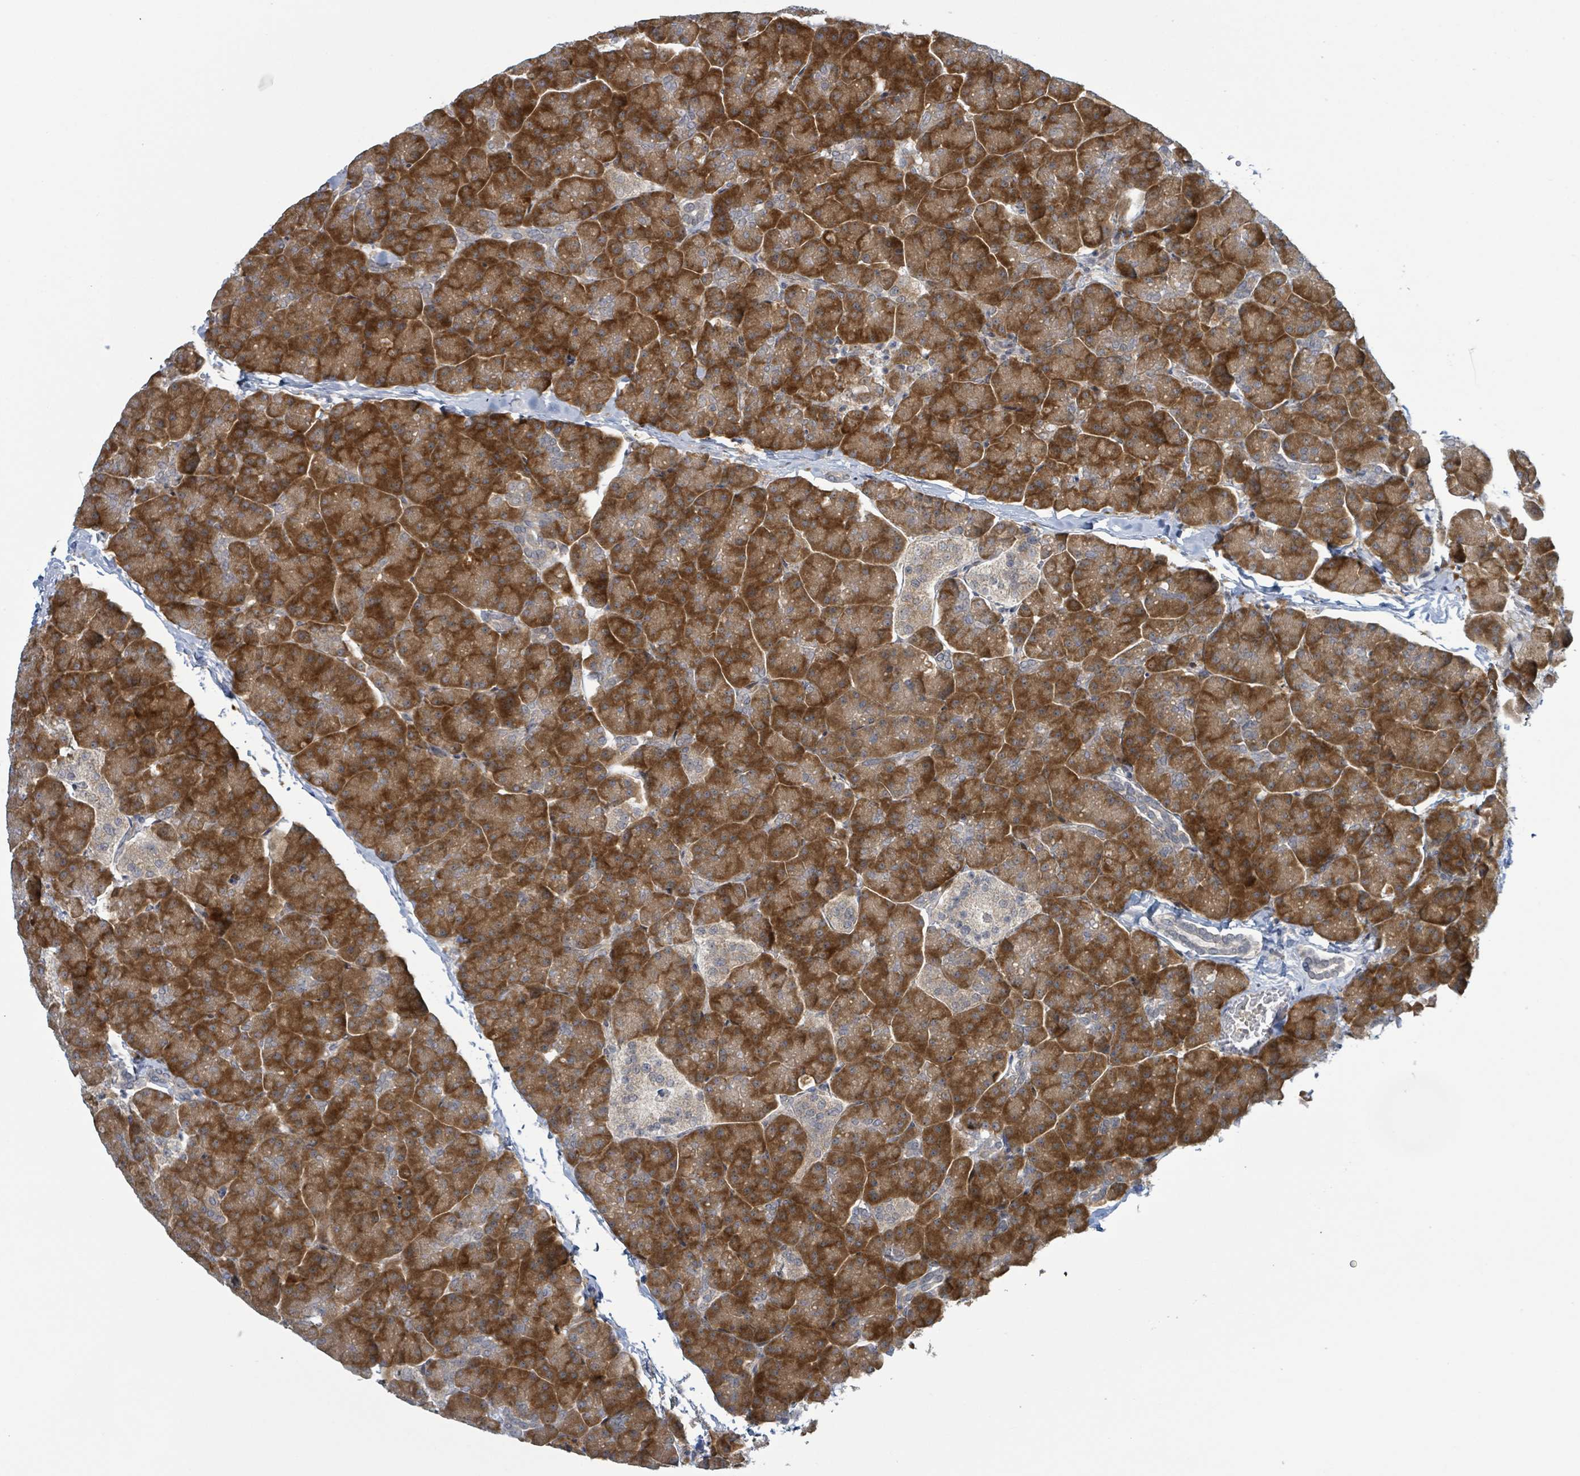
{"staining": {"intensity": "strong", "quantity": ">75%", "location": "cytoplasmic/membranous"}, "tissue": "pancreas", "cell_type": "Exocrine glandular cells", "image_type": "normal", "snomed": [{"axis": "morphology", "description": "Normal tissue, NOS"}, {"axis": "topography", "description": "Pancreas"}, {"axis": "topography", "description": "Peripheral nerve tissue"}], "caption": "This histopathology image displays immunohistochemistry staining of benign human pancreas, with high strong cytoplasmic/membranous expression in approximately >75% of exocrine glandular cells.", "gene": "RPL32", "patient": {"sex": "male", "age": 54}}